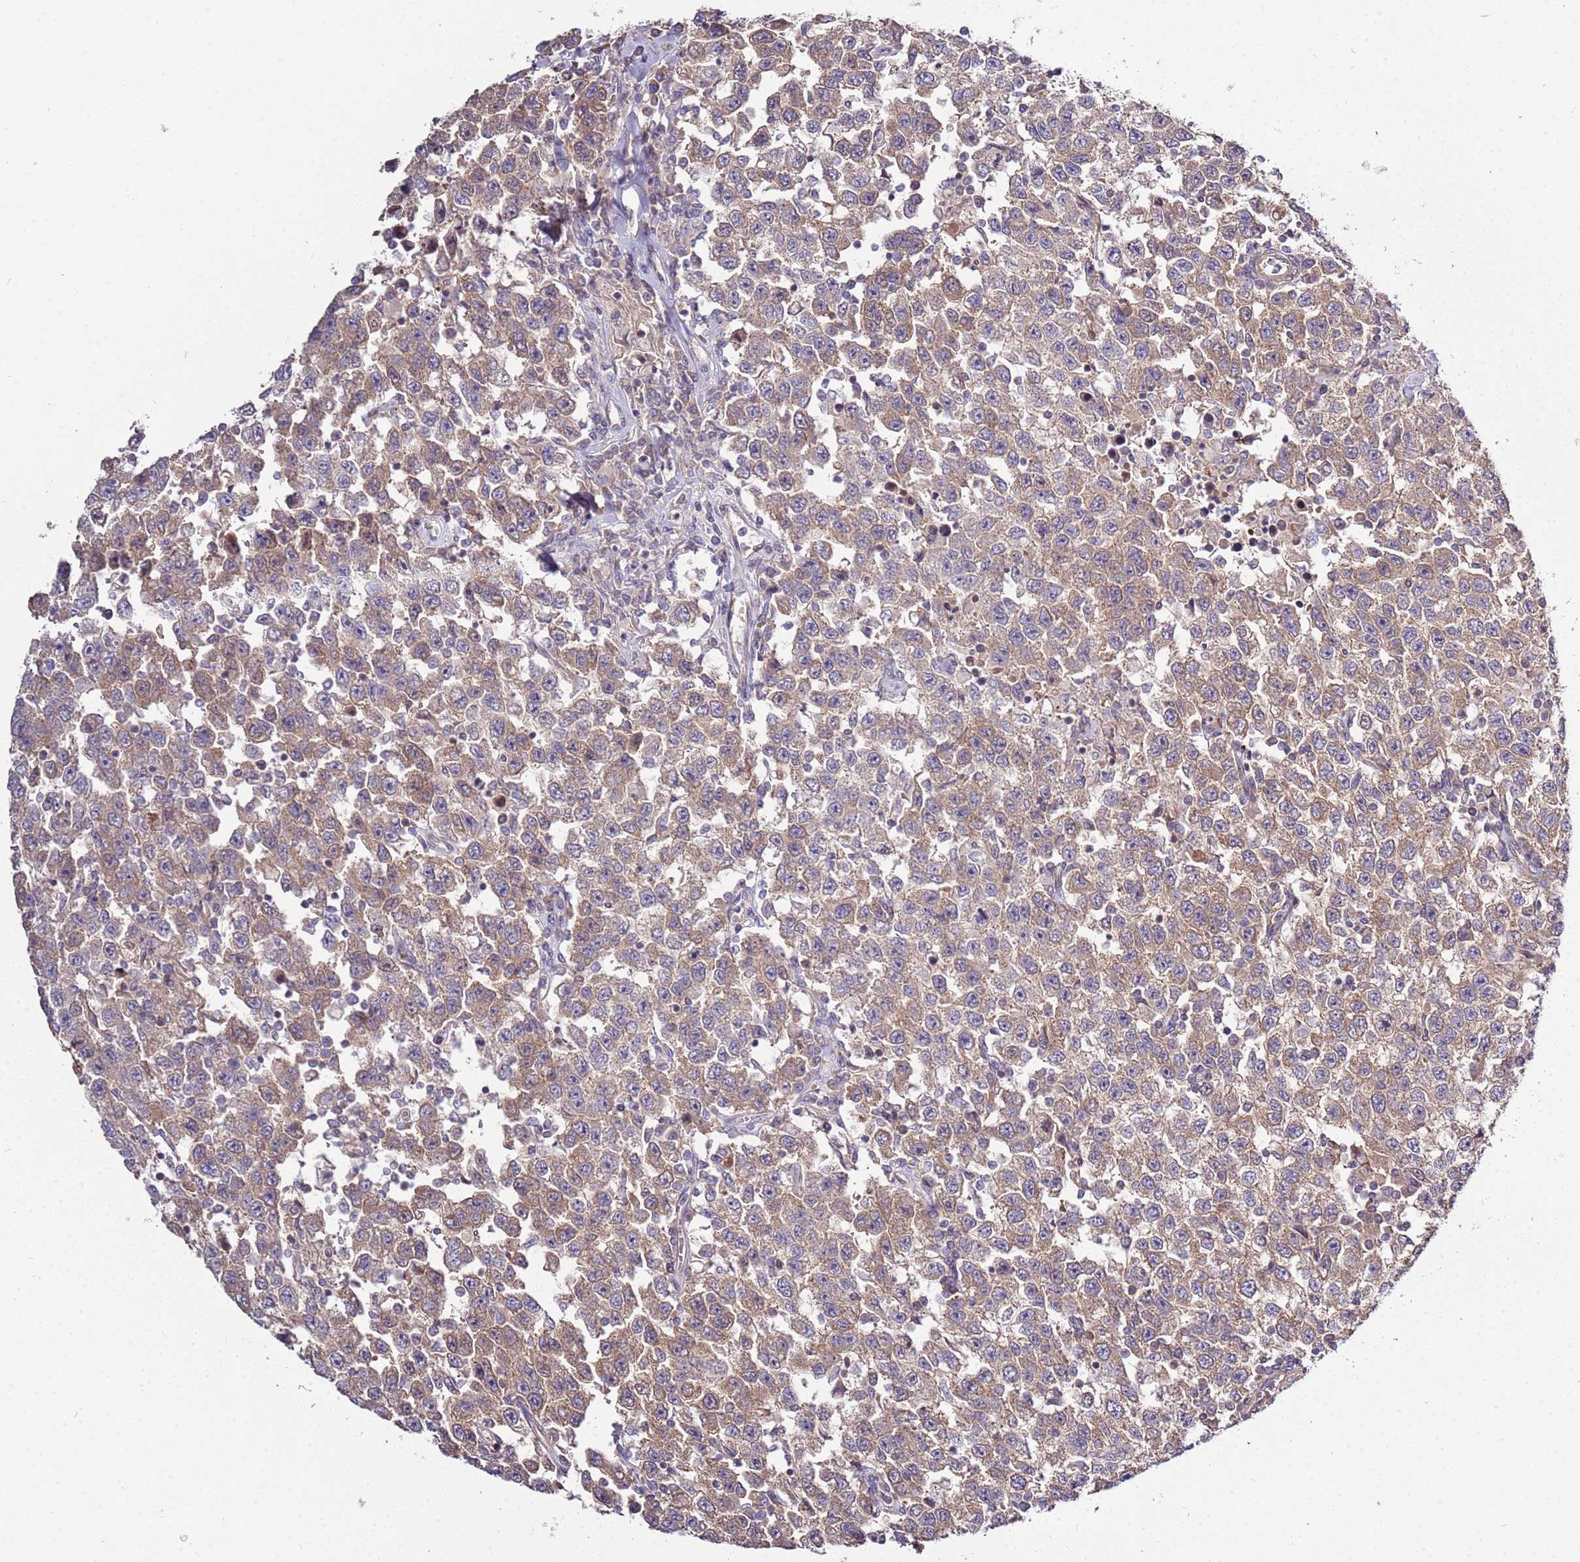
{"staining": {"intensity": "weak", "quantity": ">75%", "location": "cytoplasmic/membranous"}, "tissue": "testis cancer", "cell_type": "Tumor cells", "image_type": "cancer", "snomed": [{"axis": "morphology", "description": "Seminoma, NOS"}, {"axis": "topography", "description": "Testis"}], "caption": "This is a histology image of IHC staining of testis cancer (seminoma), which shows weak staining in the cytoplasmic/membranous of tumor cells.", "gene": "GNL1", "patient": {"sex": "male", "age": 41}}